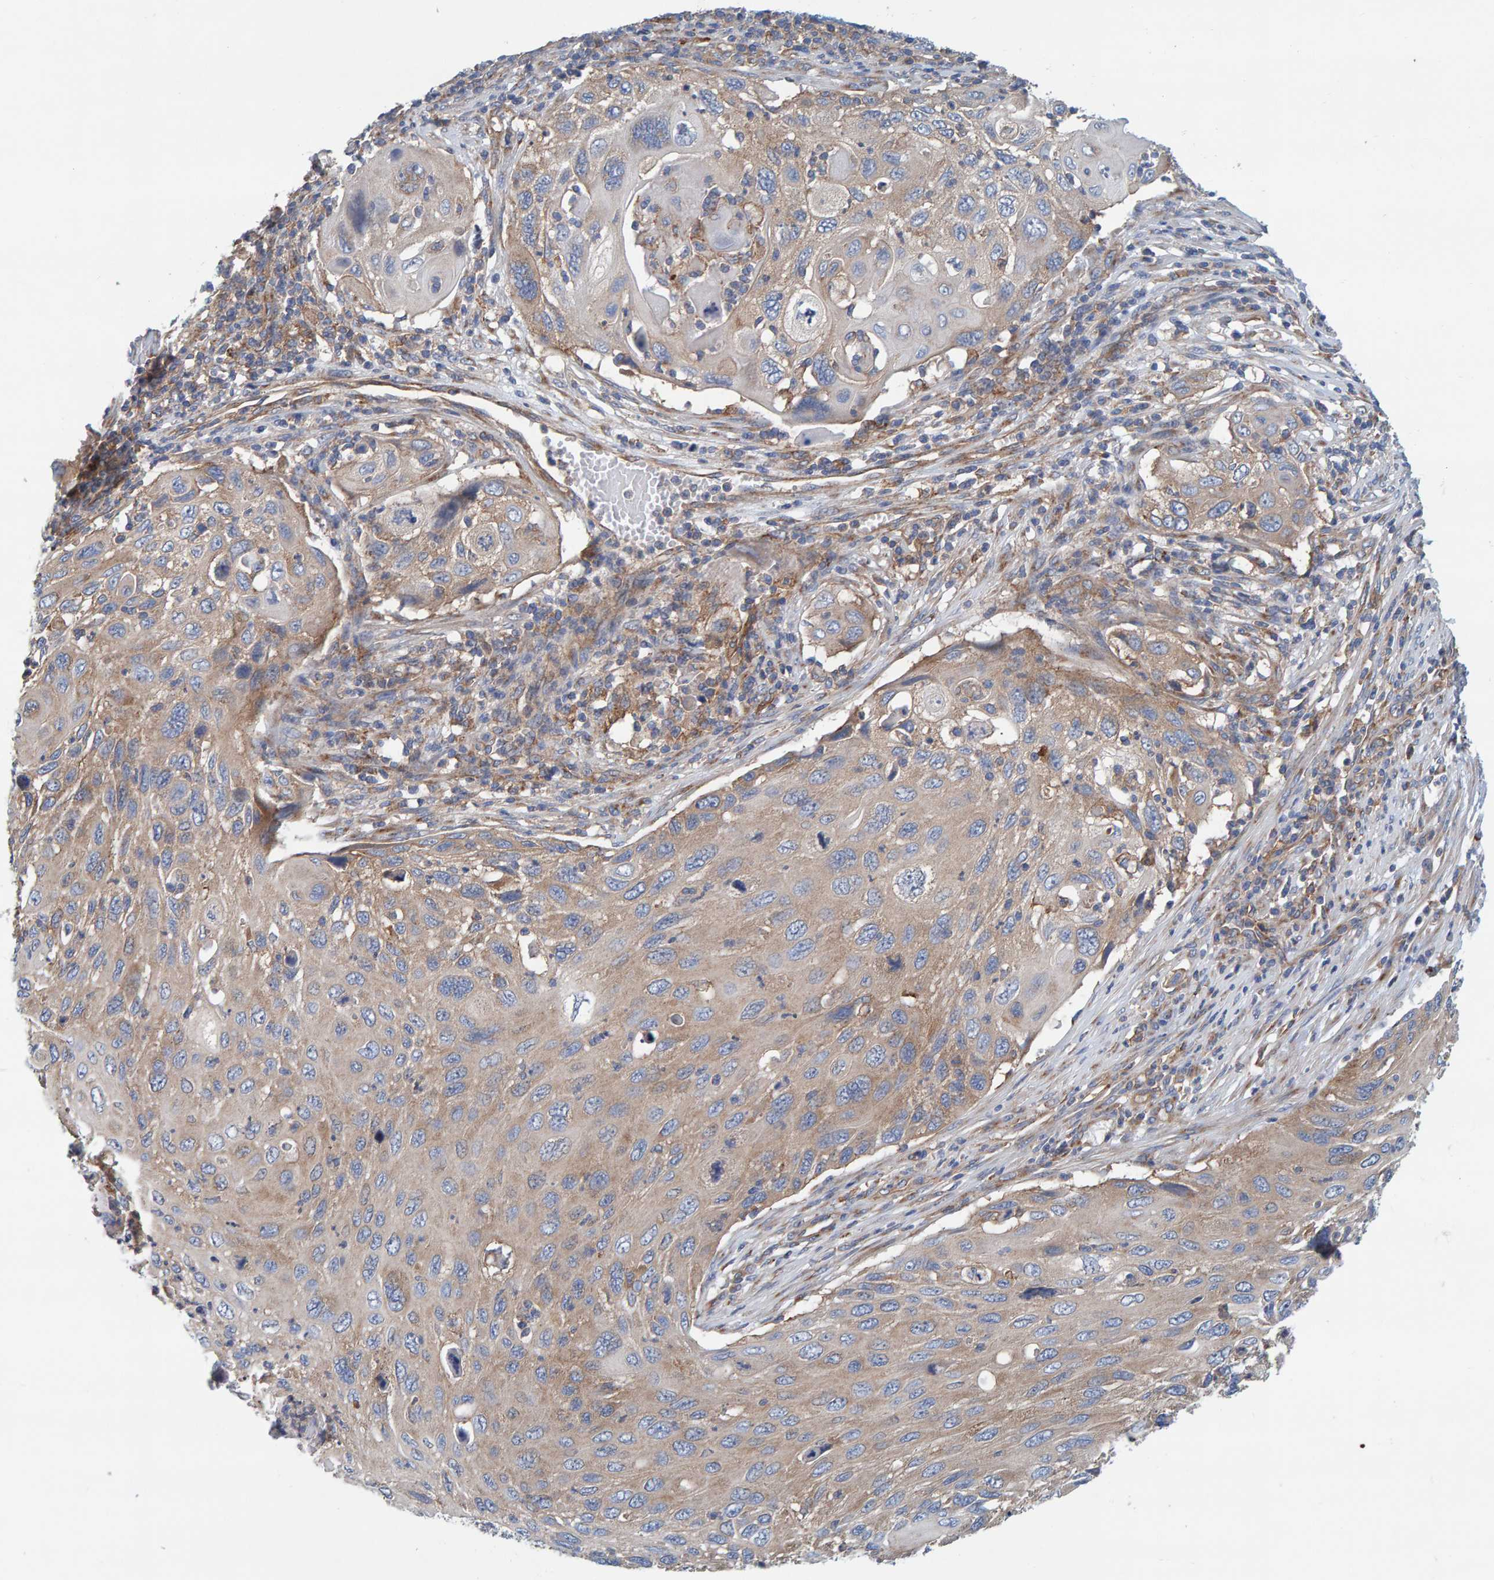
{"staining": {"intensity": "weak", "quantity": ">75%", "location": "cytoplasmic/membranous"}, "tissue": "cervical cancer", "cell_type": "Tumor cells", "image_type": "cancer", "snomed": [{"axis": "morphology", "description": "Squamous cell carcinoma, NOS"}, {"axis": "topography", "description": "Cervix"}], "caption": "Cervical squamous cell carcinoma stained with a brown dye exhibits weak cytoplasmic/membranous positive positivity in about >75% of tumor cells.", "gene": "MKLN1", "patient": {"sex": "female", "age": 70}}